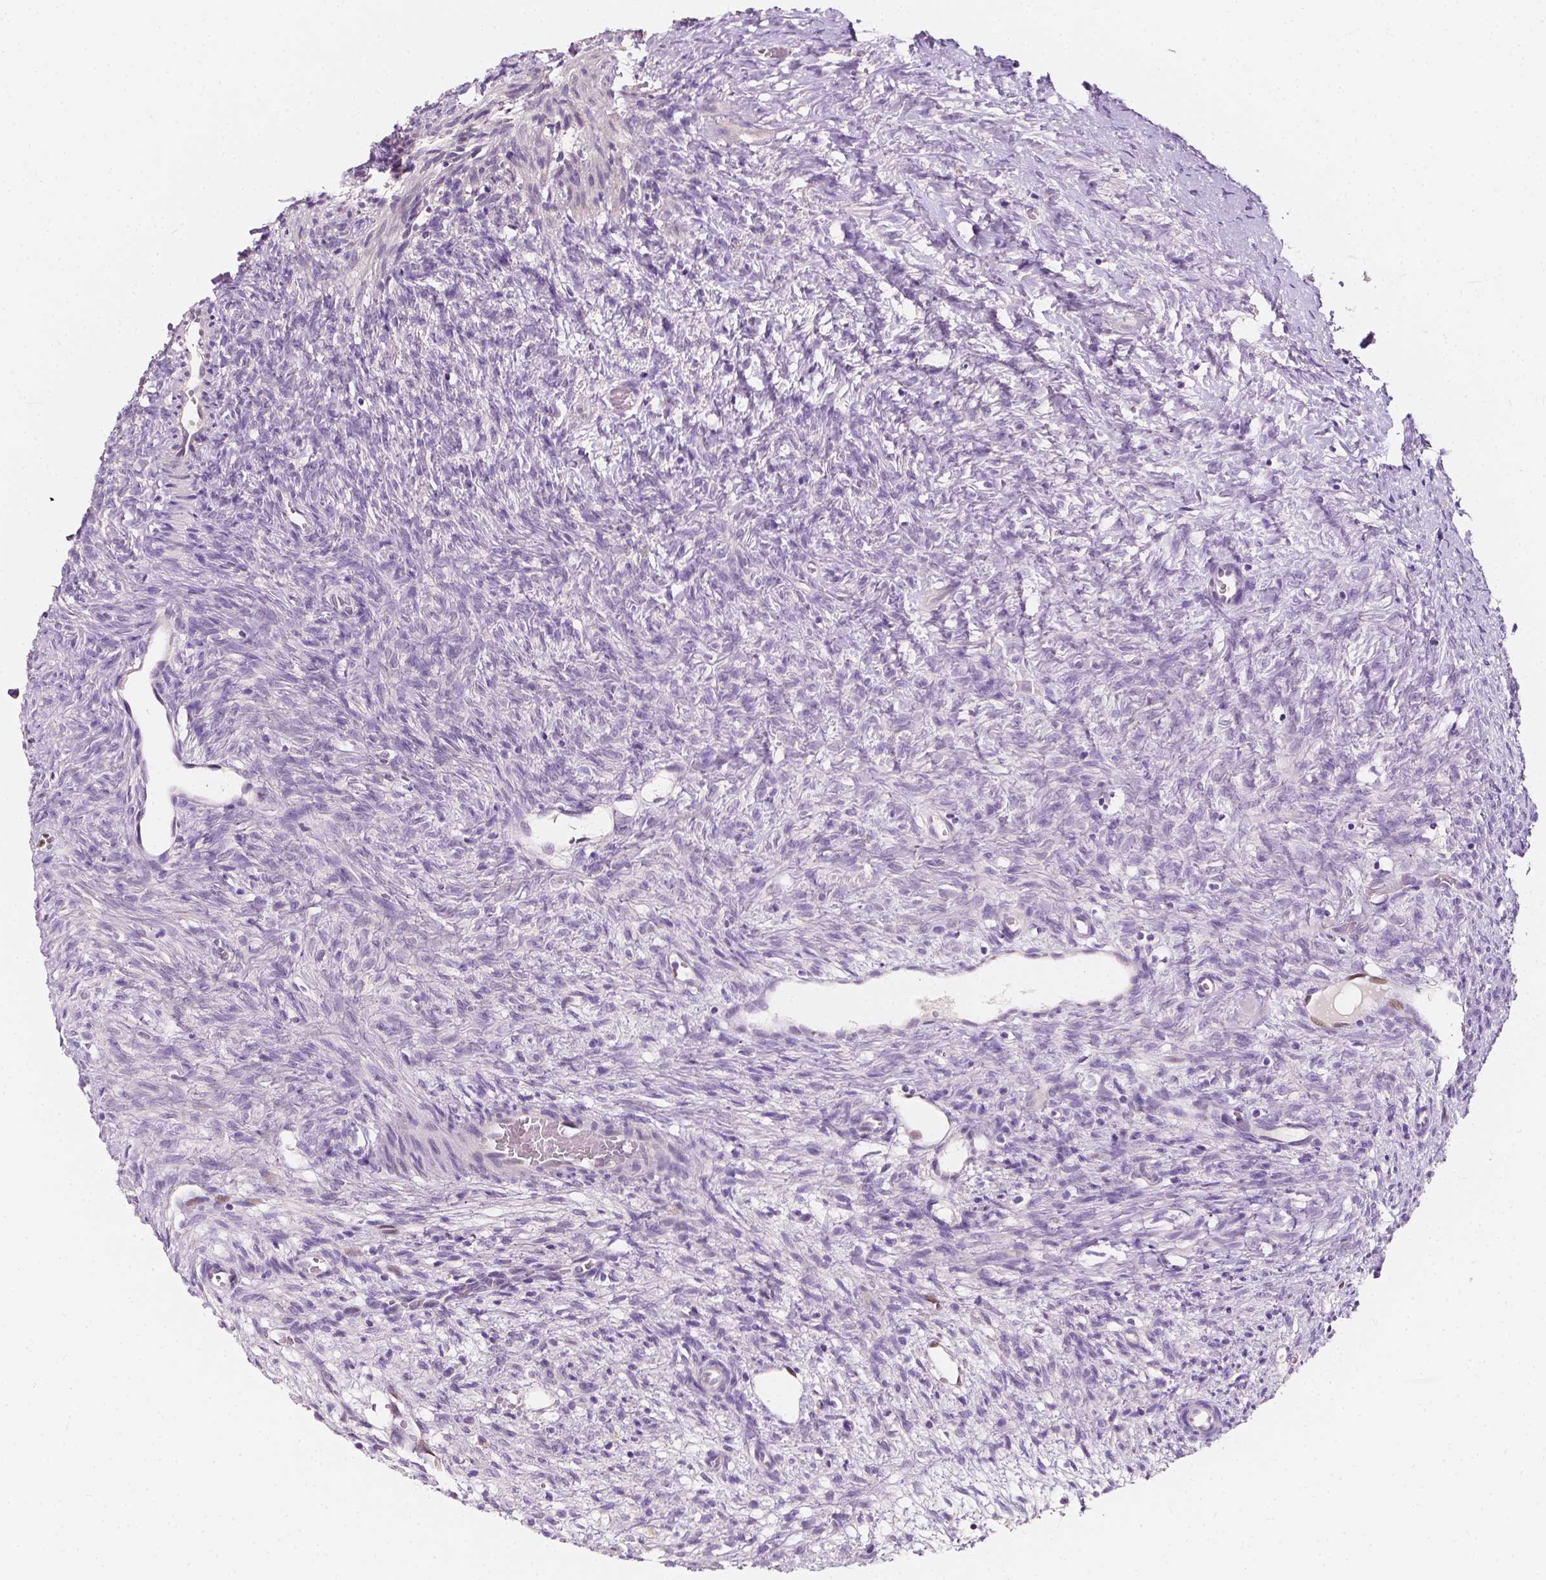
{"staining": {"intensity": "negative", "quantity": "none", "location": "none"}, "tissue": "ovary", "cell_type": "Follicle cells", "image_type": "normal", "snomed": [{"axis": "morphology", "description": "Normal tissue, NOS"}, {"axis": "topography", "description": "Ovary"}], "caption": "Unremarkable ovary was stained to show a protein in brown. There is no significant positivity in follicle cells. Nuclei are stained in blue.", "gene": "TAL1", "patient": {"sex": "female", "age": 46}}